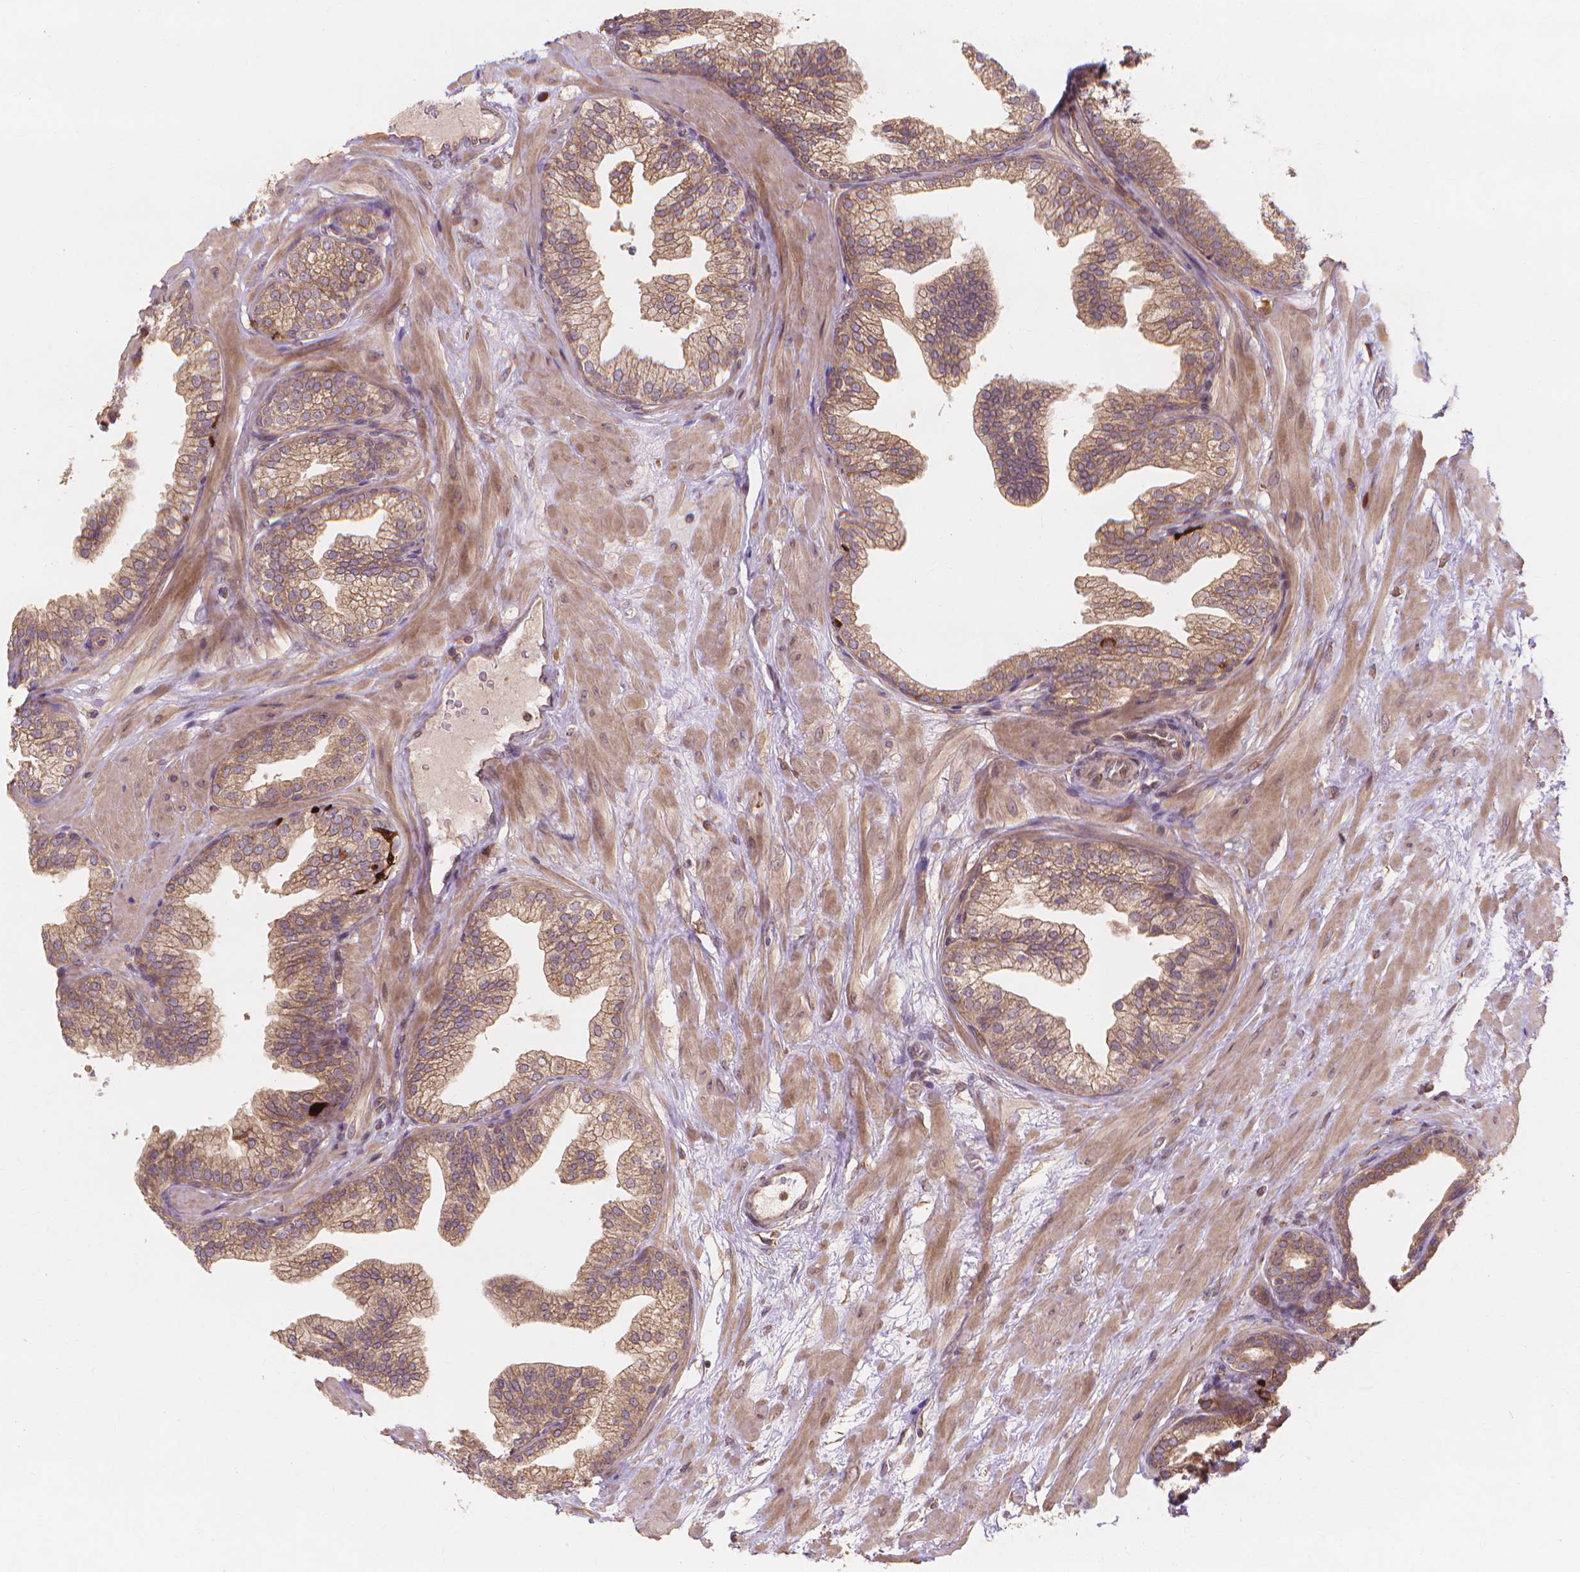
{"staining": {"intensity": "moderate", "quantity": ">75%", "location": "cytoplasmic/membranous"}, "tissue": "prostate", "cell_type": "Glandular cells", "image_type": "normal", "snomed": [{"axis": "morphology", "description": "Normal tissue, NOS"}, {"axis": "topography", "description": "Prostate"}], "caption": "Prostate stained with a brown dye displays moderate cytoplasmic/membranous positive positivity in about >75% of glandular cells.", "gene": "TAB2", "patient": {"sex": "male", "age": 37}}